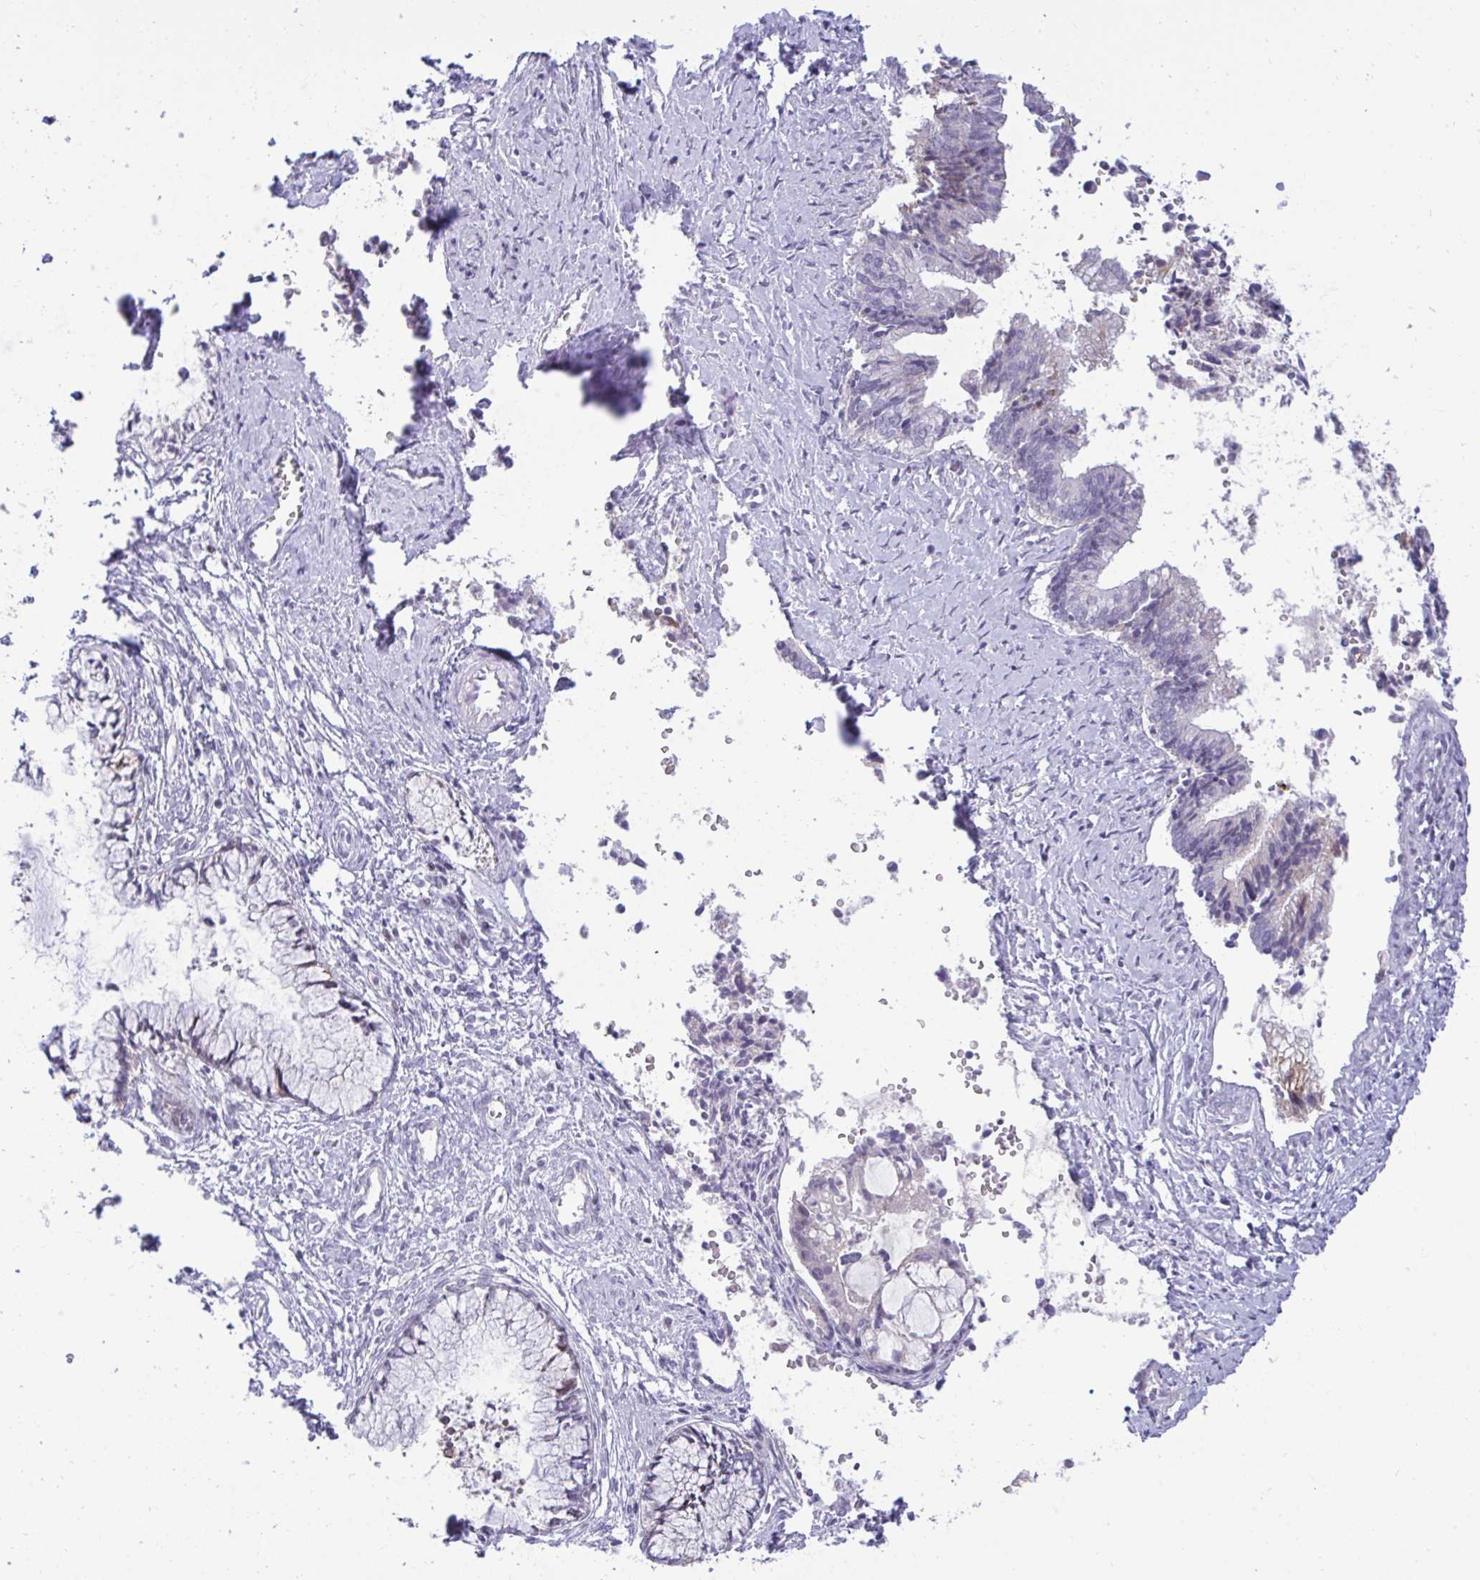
{"staining": {"intensity": "negative", "quantity": "none", "location": "none"}, "tissue": "cervical cancer", "cell_type": "Tumor cells", "image_type": "cancer", "snomed": [{"axis": "morphology", "description": "Adenocarcinoma, NOS"}, {"axis": "topography", "description": "Cervix"}], "caption": "This is an immunohistochemistry photomicrograph of human cervical adenocarcinoma. There is no positivity in tumor cells.", "gene": "EPOP", "patient": {"sex": "female", "age": 44}}